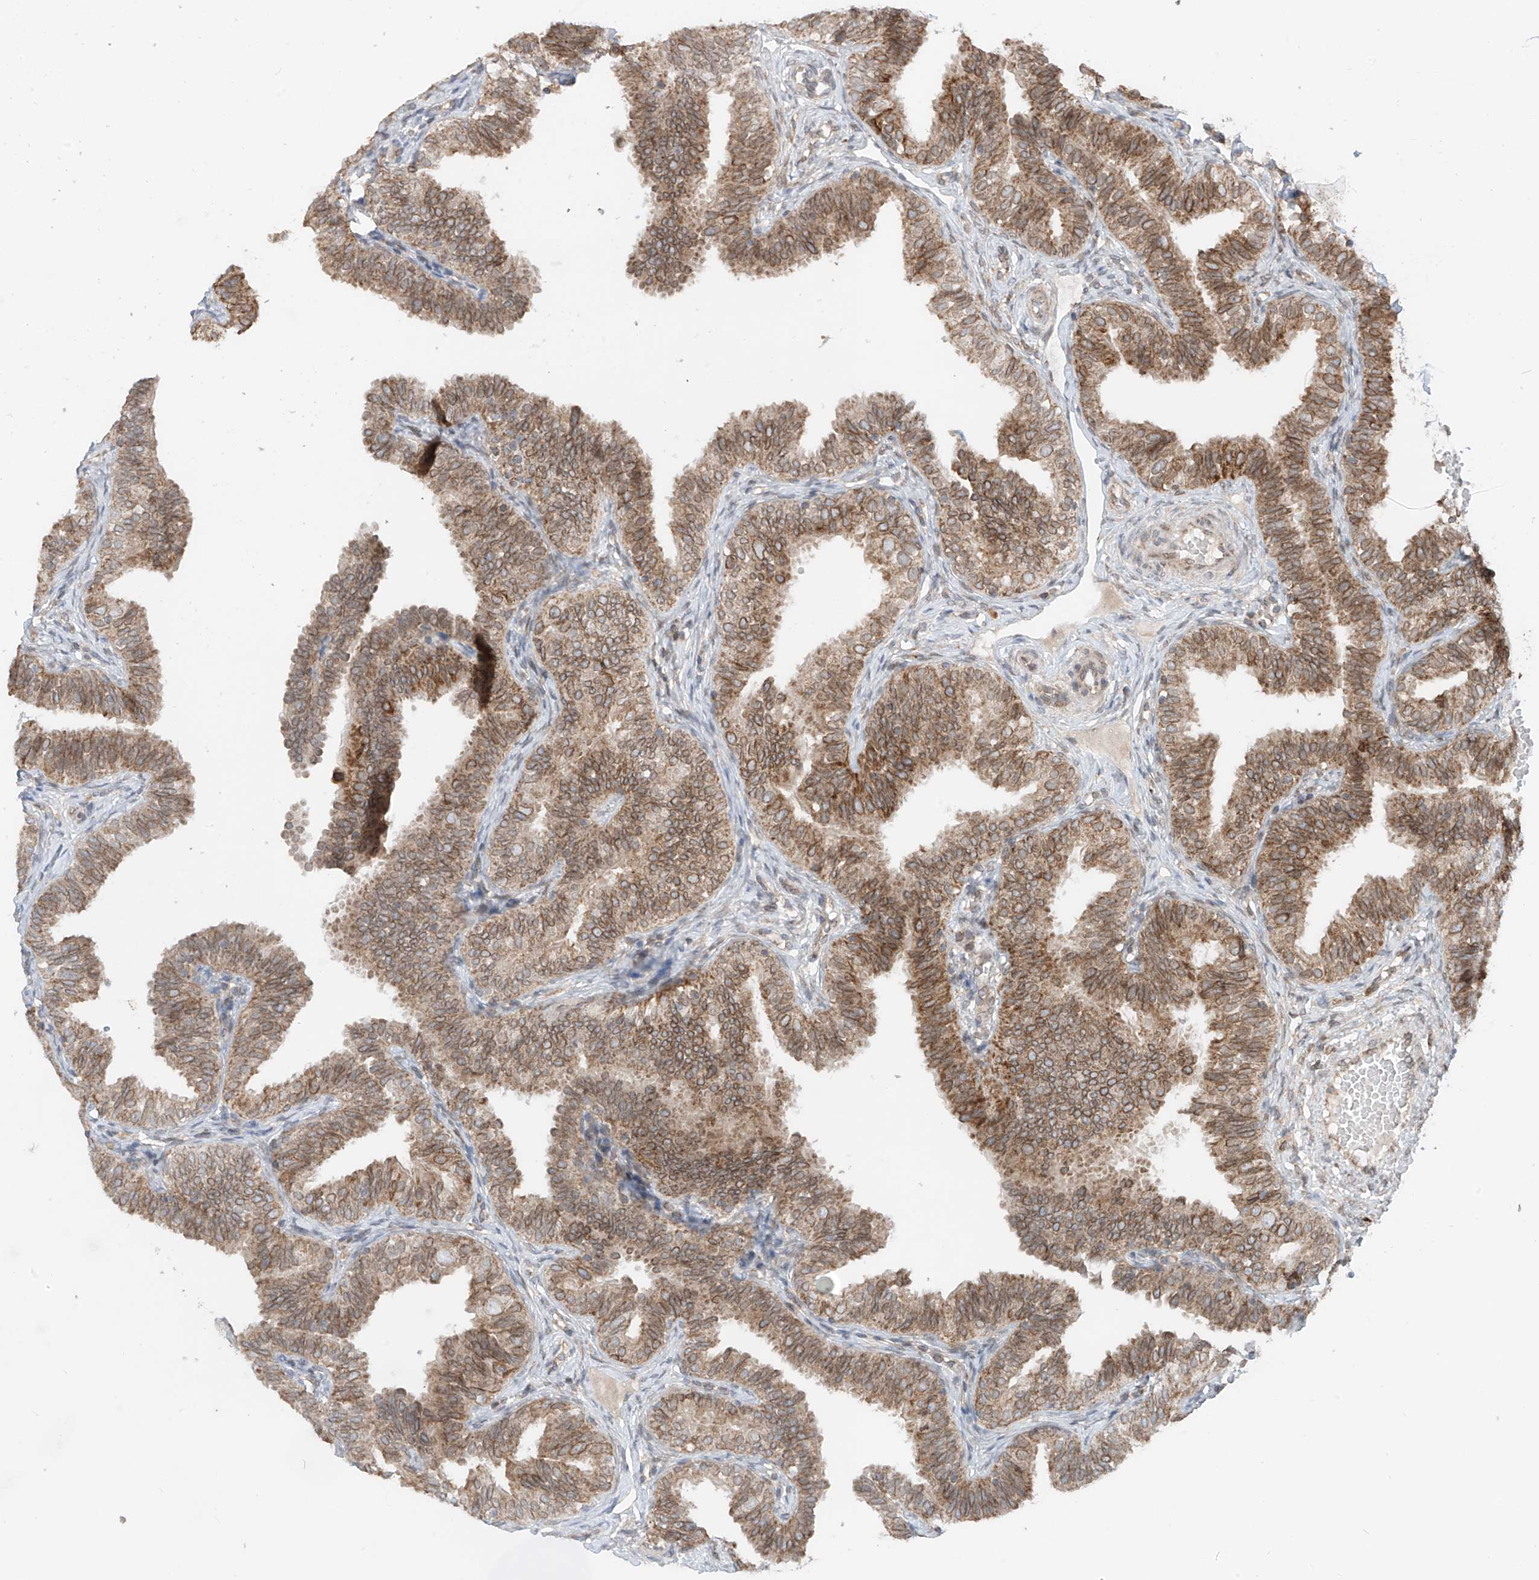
{"staining": {"intensity": "moderate", "quantity": ">75%", "location": "cytoplasmic/membranous,nuclear"}, "tissue": "fallopian tube", "cell_type": "Glandular cells", "image_type": "normal", "snomed": [{"axis": "morphology", "description": "Normal tissue, NOS"}, {"axis": "topography", "description": "Fallopian tube"}], "caption": "Immunohistochemical staining of normal human fallopian tube displays moderate cytoplasmic/membranous,nuclear protein expression in about >75% of glandular cells.", "gene": "AHCTF1", "patient": {"sex": "female", "age": 35}}